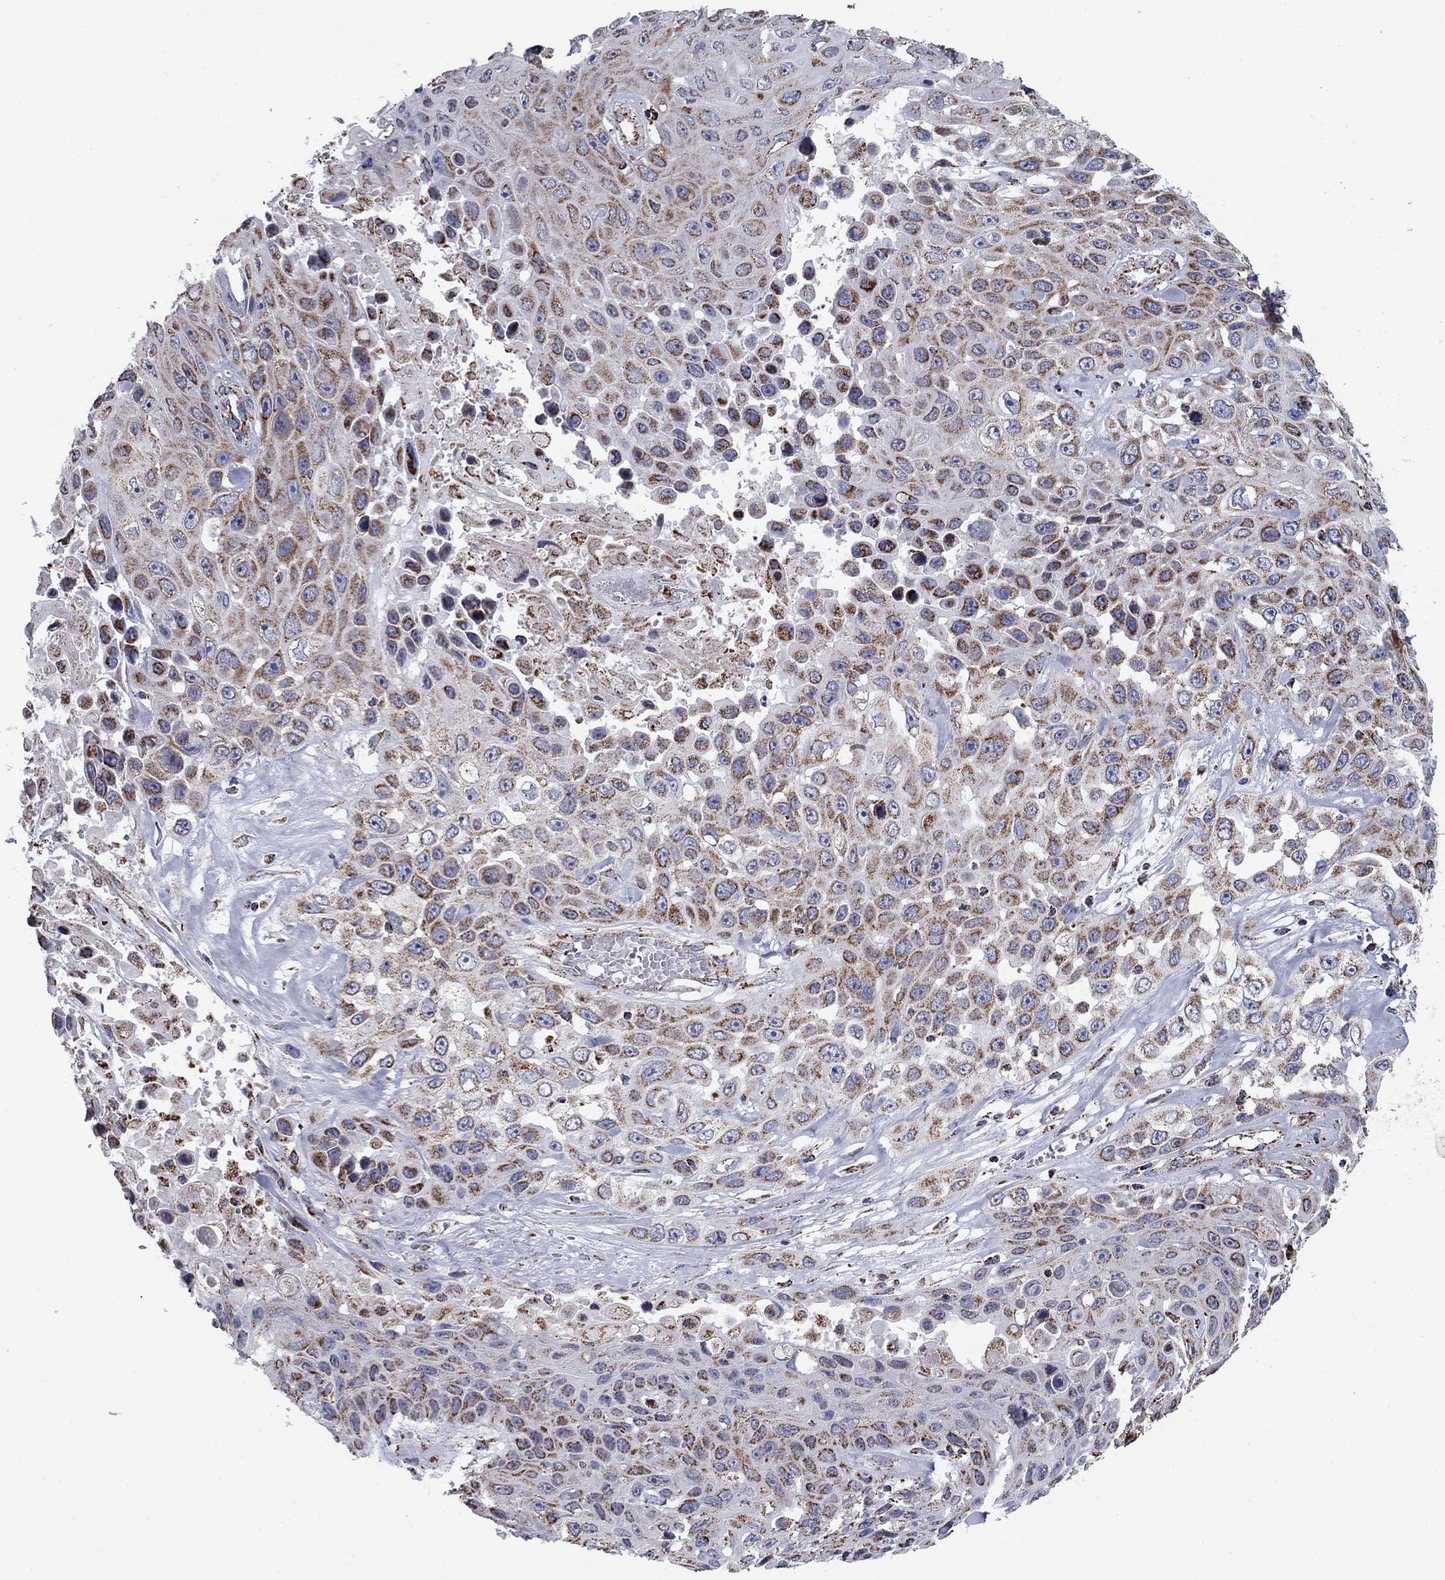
{"staining": {"intensity": "moderate", "quantity": "25%-75%", "location": "cytoplasmic/membranous"}, "tissue": "skin cancer", "cell_type": "Tumor cells", "image_type": "cancer", "snomed": [{"axis": "morphology", "description": "Squamous cell carcinoma, NOS"}, {"axis": "topography", "description": "Skin"}], "caption": "Immunohistochemistry (DAB (3,3'-diaminobenzidine)) staining of human squamous cell carcinoma (skin) demonstrates moderate cytoplasmic/membranous protein staining in about 25%-75% of tumor cells.", "gene": "NDUFV1", "patient": {"sex": "male", "age": 82}}